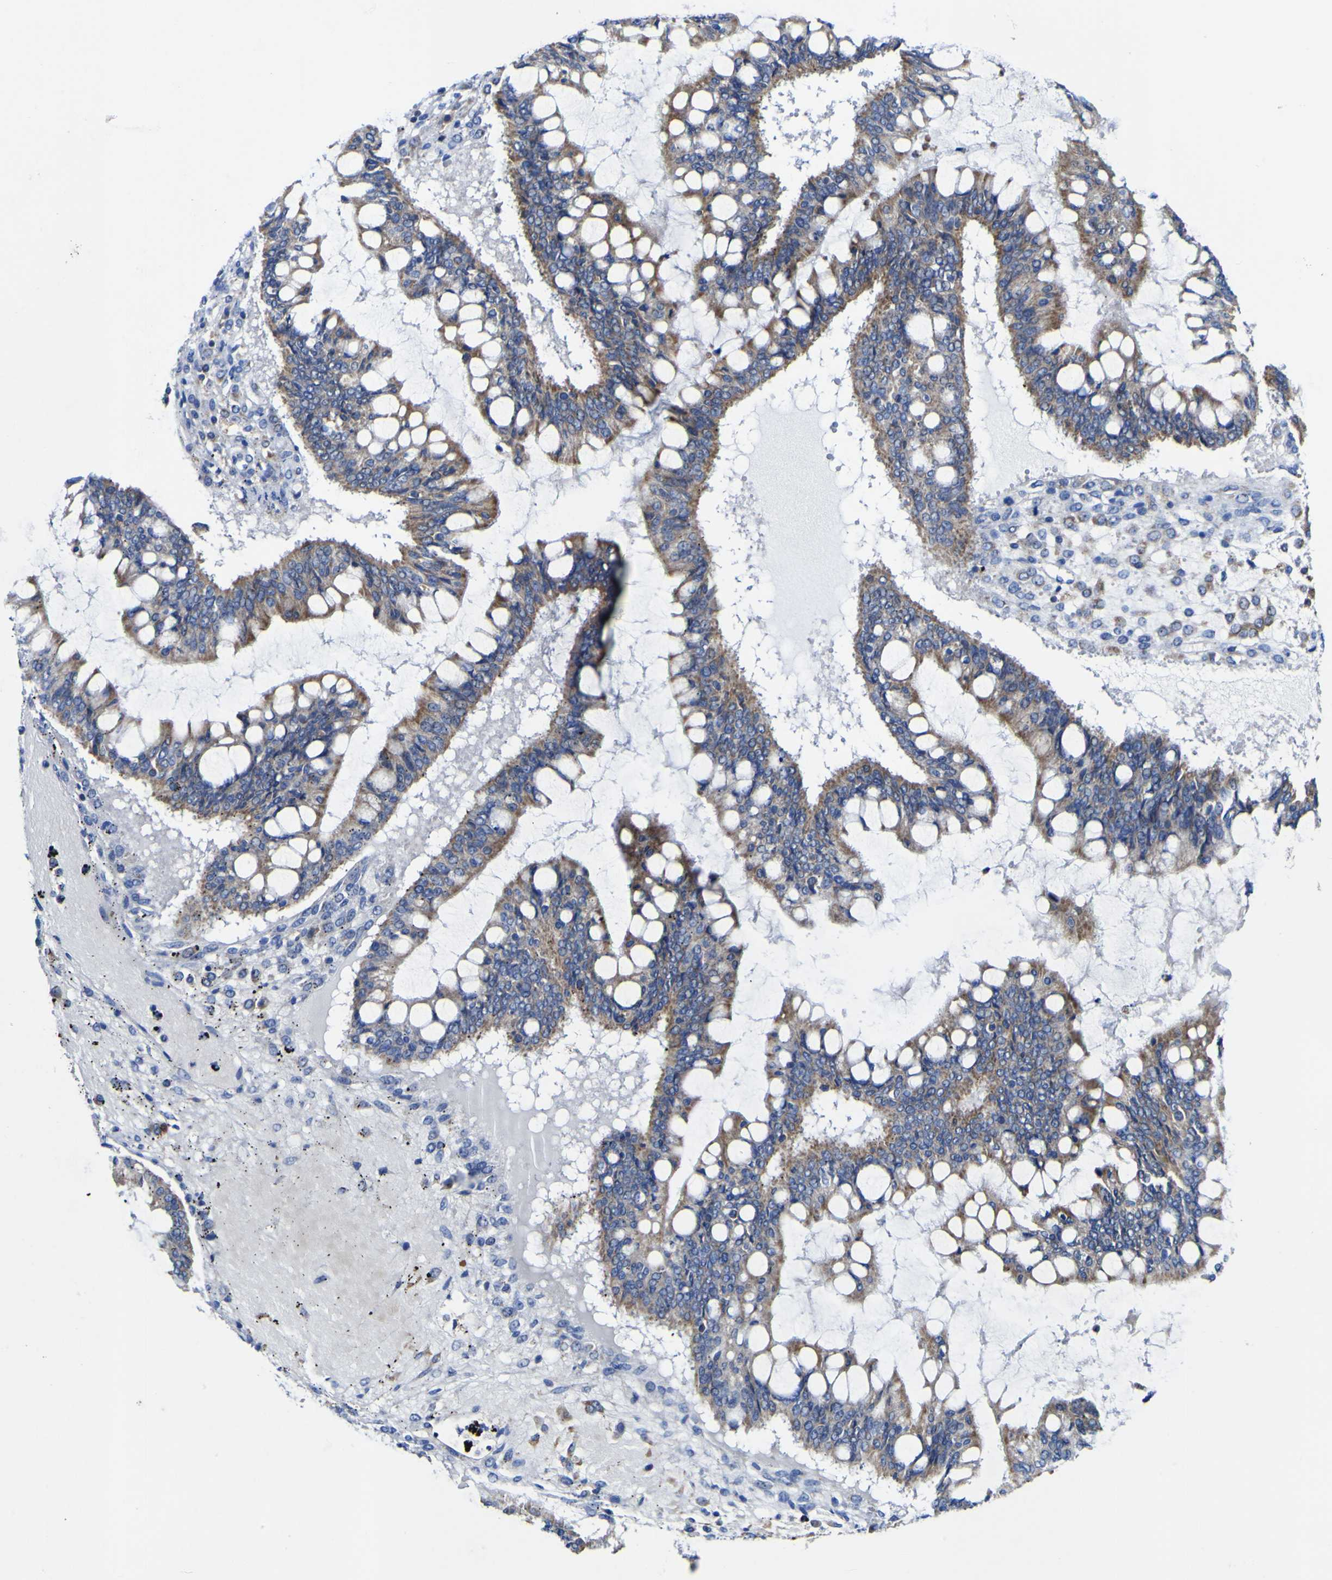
{"staining": {"intensity": "moderate", "quantity": ">75%", "location": "cytoplasmic/membranous"}, "tissue": "ovarian cancer", "cell_type": "Tumor cells", "image_type": "cancer", "snomed": [{"axis": "morphology", "description": "Cystadenocarcinoma, mucinous, NOS"}, {"axis": "topography", "description": "Ovary"}], "caption": "Immunohistochemical staining of human mucinous cystadenocarcinoma (ovarian) displays medium levels of moderate cytoplasmic/membranous positivity in approximately >75% of tumor cells. The staining is performed using DAB brown chromogen to label protein expression. The nuclei are counter-stained blue using hematoxylin.", "gene": "CCDC90B", "patient": {"sex": "female", "age": 73}}